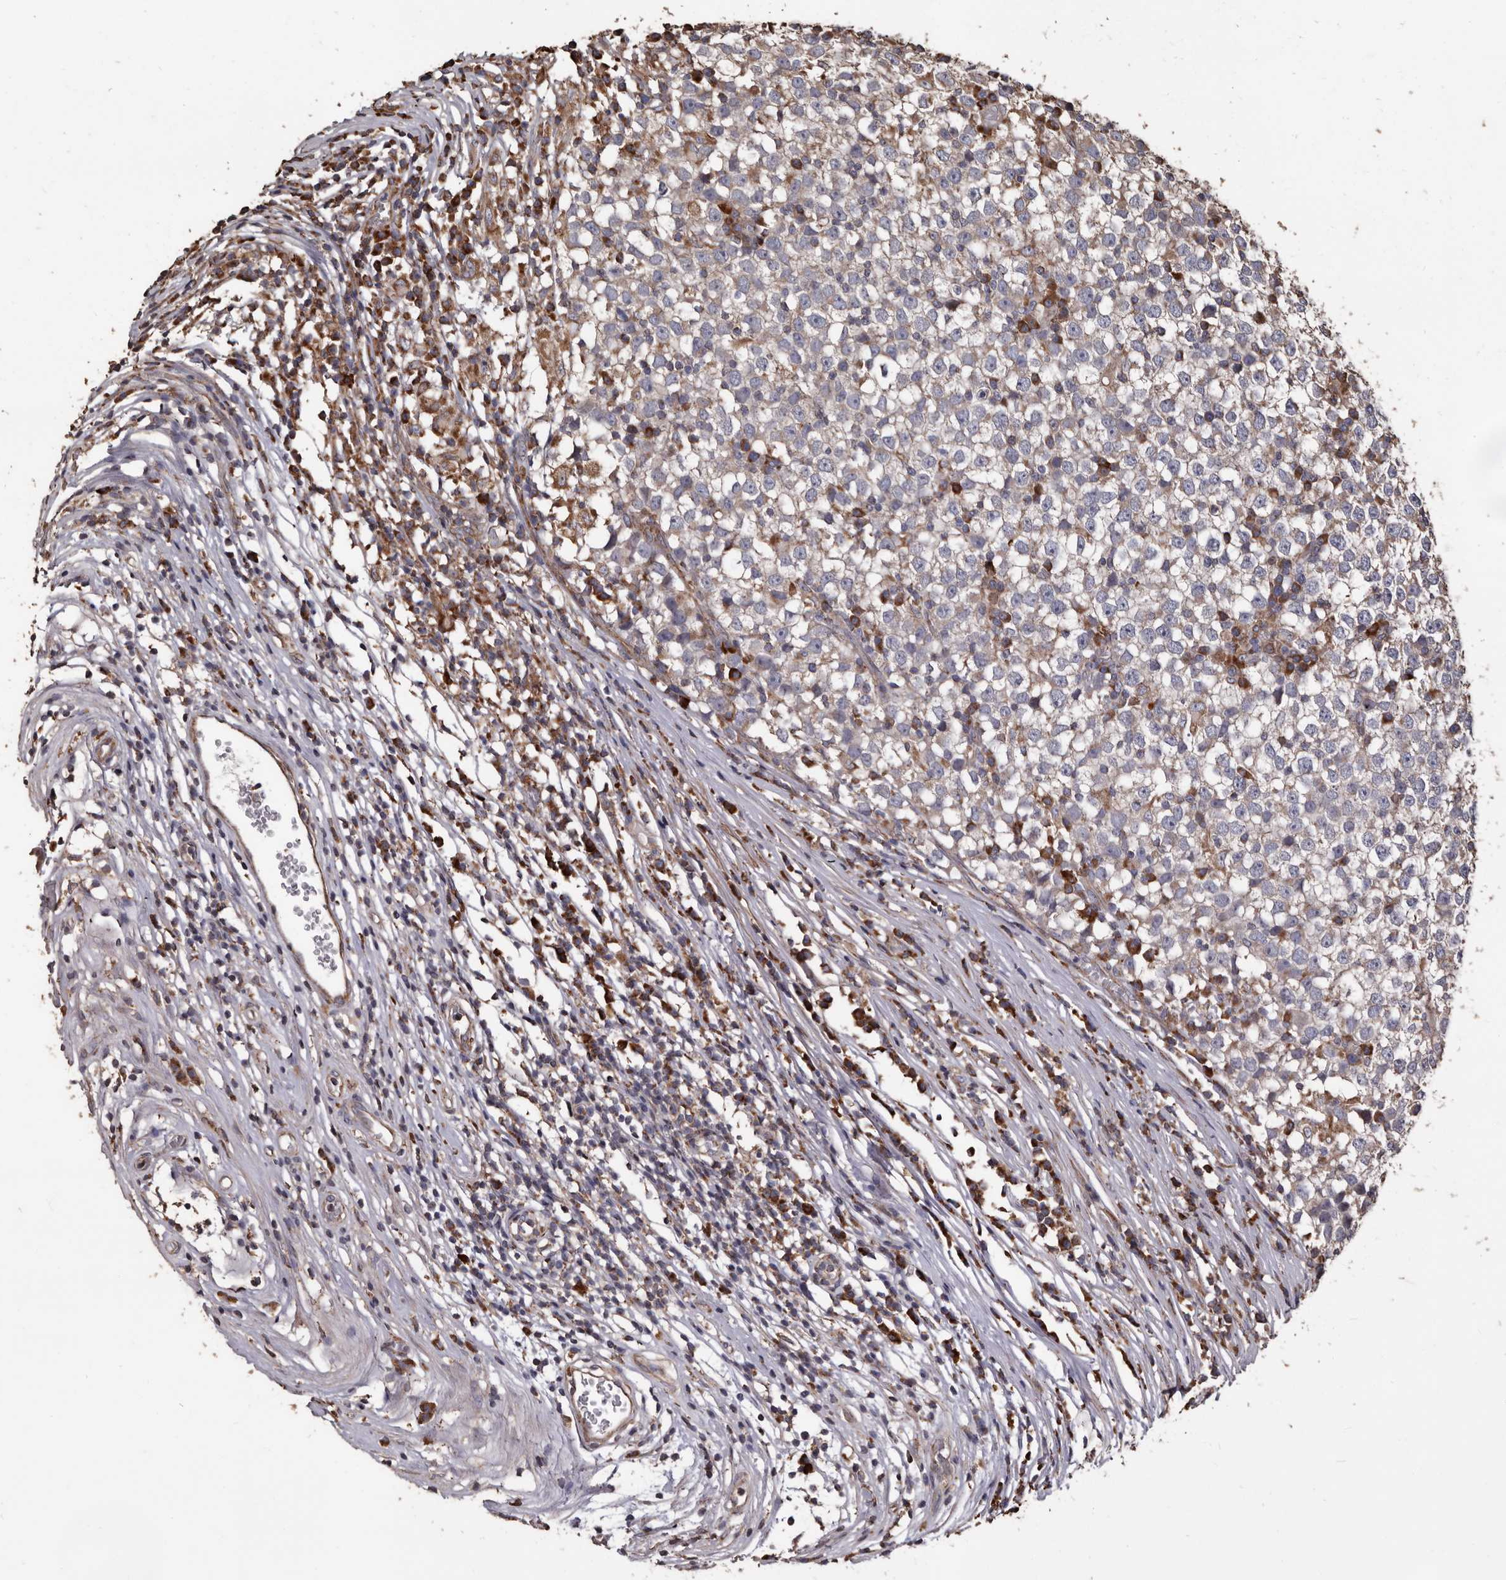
{"staining": {"intensity": "negative", "quantity": "none", "location": "none"}, "tissue": "testis cancer", "cell_type": "Tumor cells", "image_type": "cancer", "snomed": [{"axis": "morphology", "description": "Seminoma, NOS"}, {"axis": "topography", "description": "Testis"}], "caption": "This image is of testis seminoma stained with immunohistochemistry (IHC) to label a protein in brown with the nuclei are counter-stained blue. There is no positivity in tumor cells.", "gene": "OSGIN2", "patient": {"sex": "male", "age": 65}}